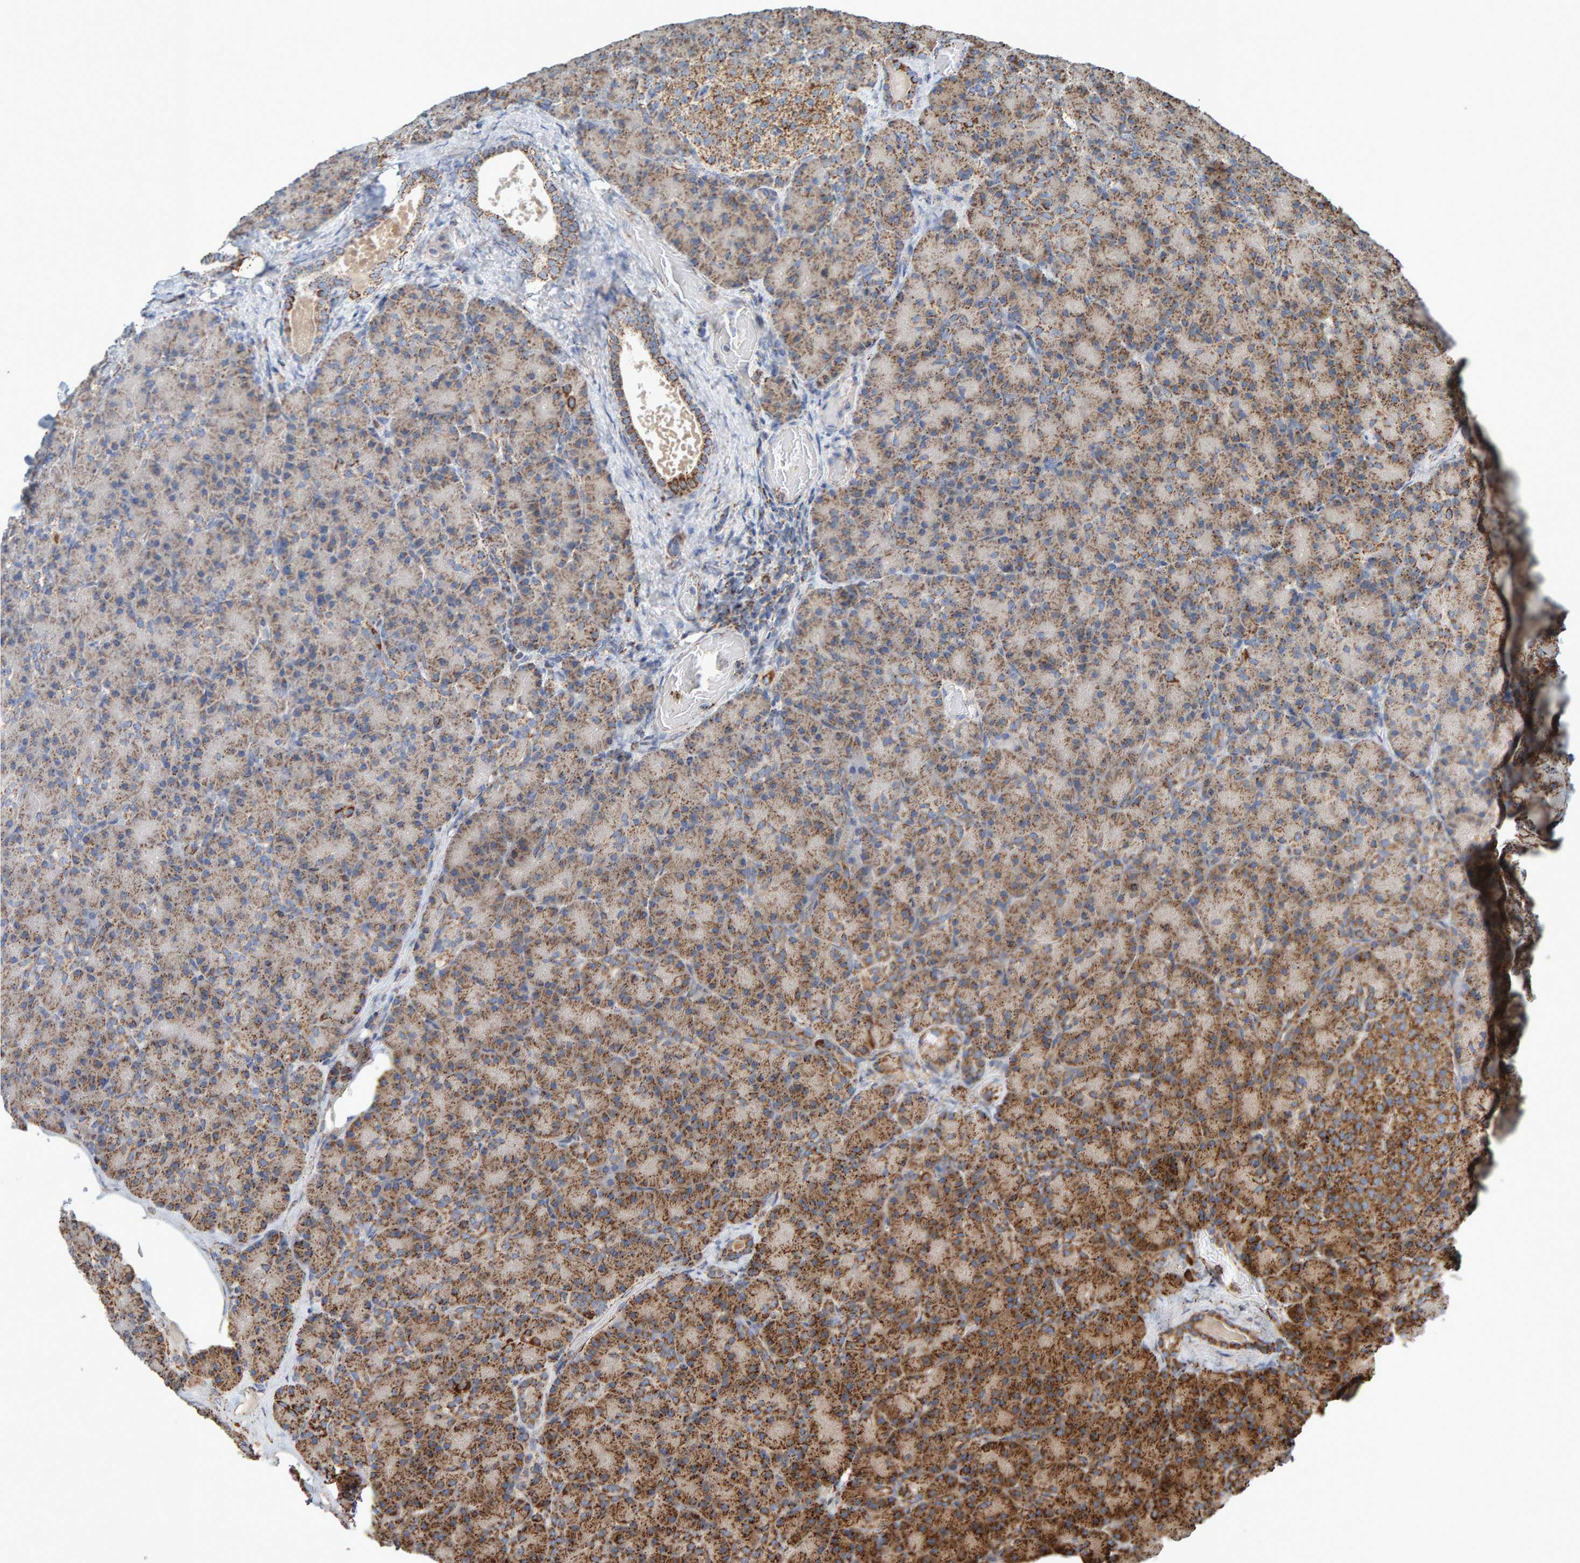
{"staining": {"intensity": "moderate", "quantity": "25%-75%", "location": "cytoplasmic/membranous"}, "tissue": "pancreas", "cell_type": "Exocrine glandular cells", "image_type": "normal", "snomed": [{"axis": "morphology", "description": "Normal tissue, NOS"}, {"axis": "topography", "description": "Pancreas"}], "caption": "Protein staining reveals moderate cytoplasmic/membranous staining in approximately 25%-75% of exocrine glandular cells in unremarkable pancreas. Nuclei are stained in blue.", "gene": "MRPL45", "patient": {"sex": "female", "age": 43}}